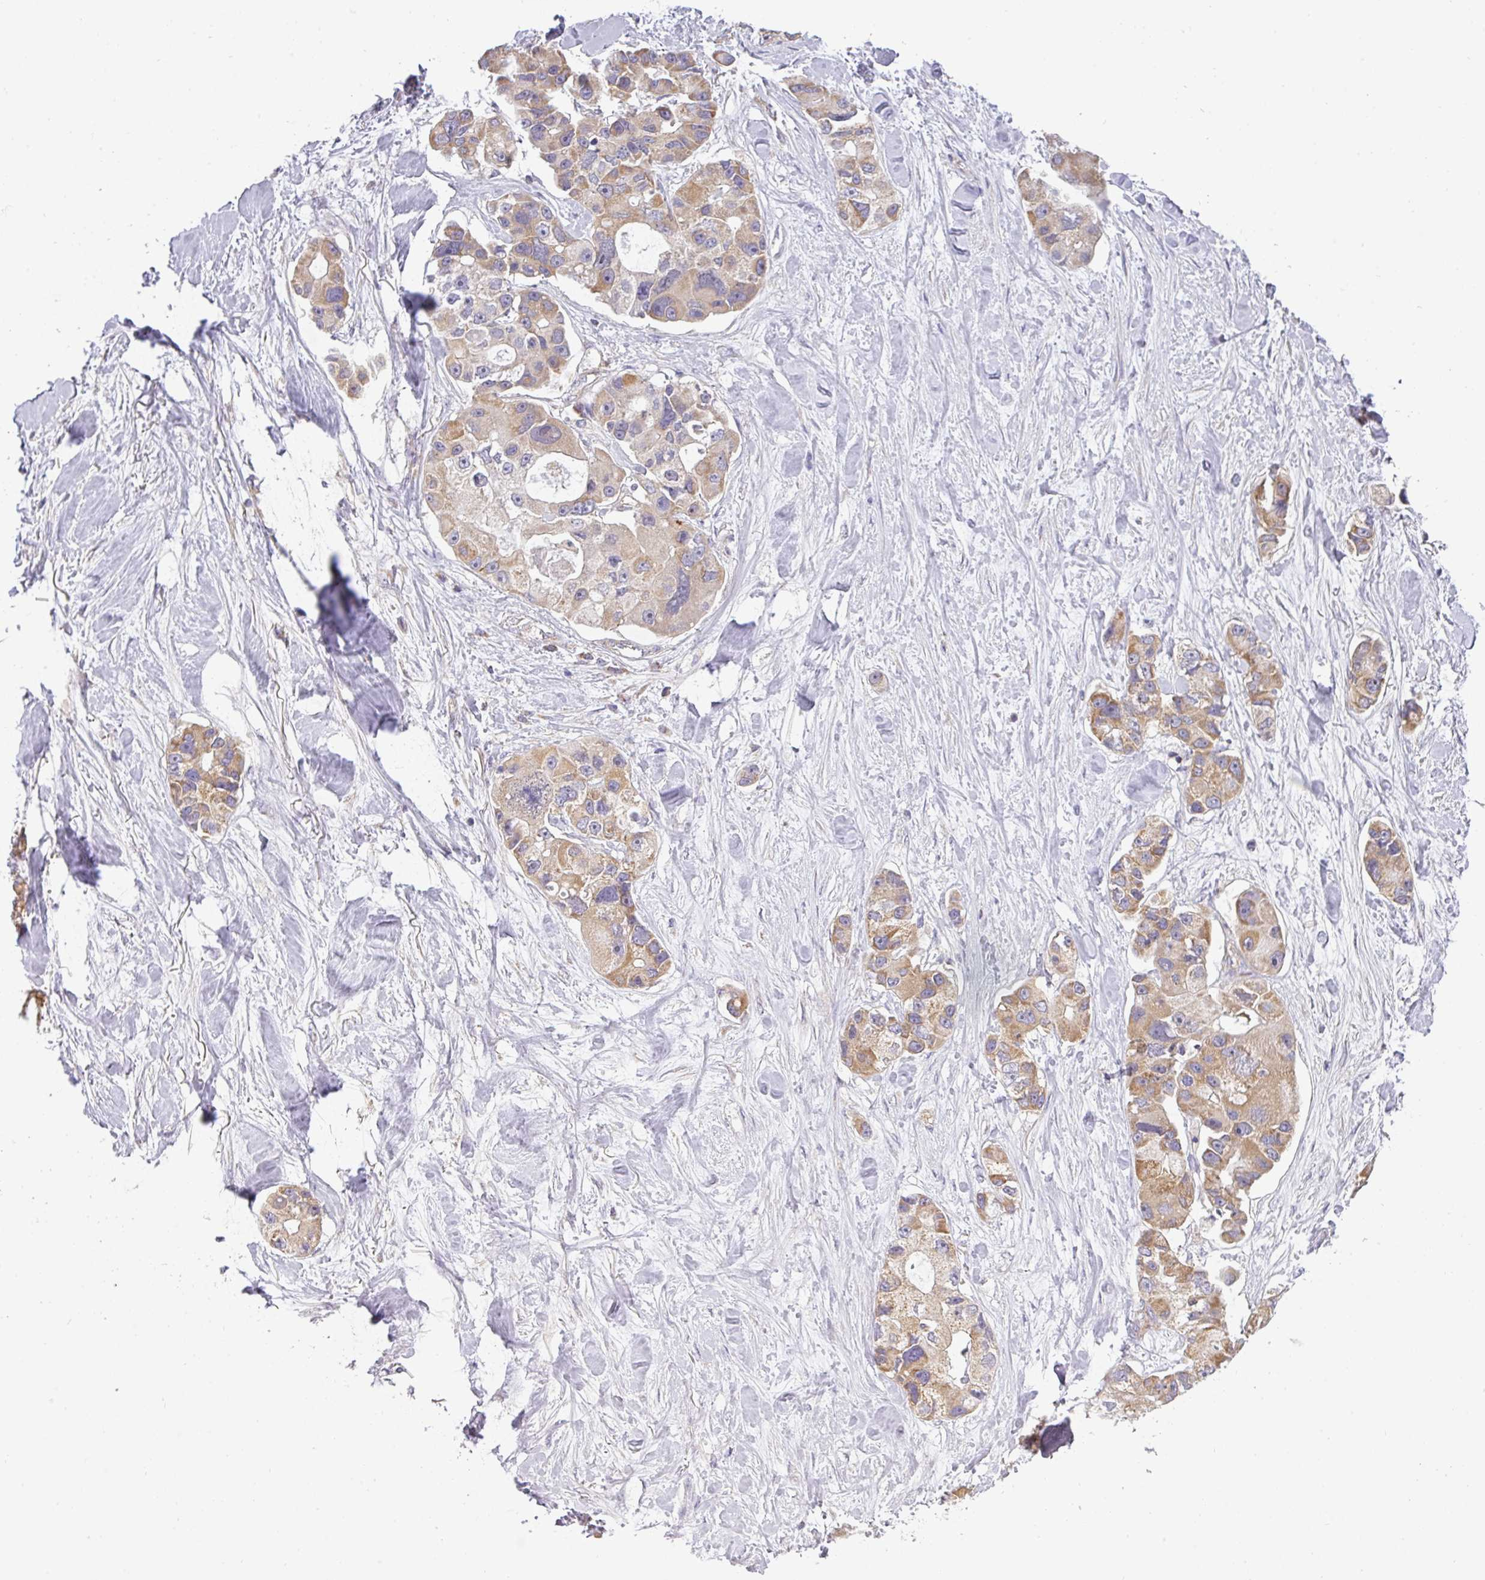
{"staining": {"intensity": "moderate", "quantity": ">75%", "location": "cytoplasmic/membranous"}, "tissue": "lung cancer", "cell_type": "Tumor cells", "image_type": "cancer", "snomed": [{"axis": "morphology", "description": "Adenocarcinoma, NOS"}, {"axis": "topography", "description": "Lung"}], "caption": "Adenocarcinoma (lung) stained for a protein (brown) demonstrates moderate cytoplasmic/membranous positive staining in about >75% of tumor cells.", "gene": "ZNF211", "patient": {"sex": "female", "age": 54}}